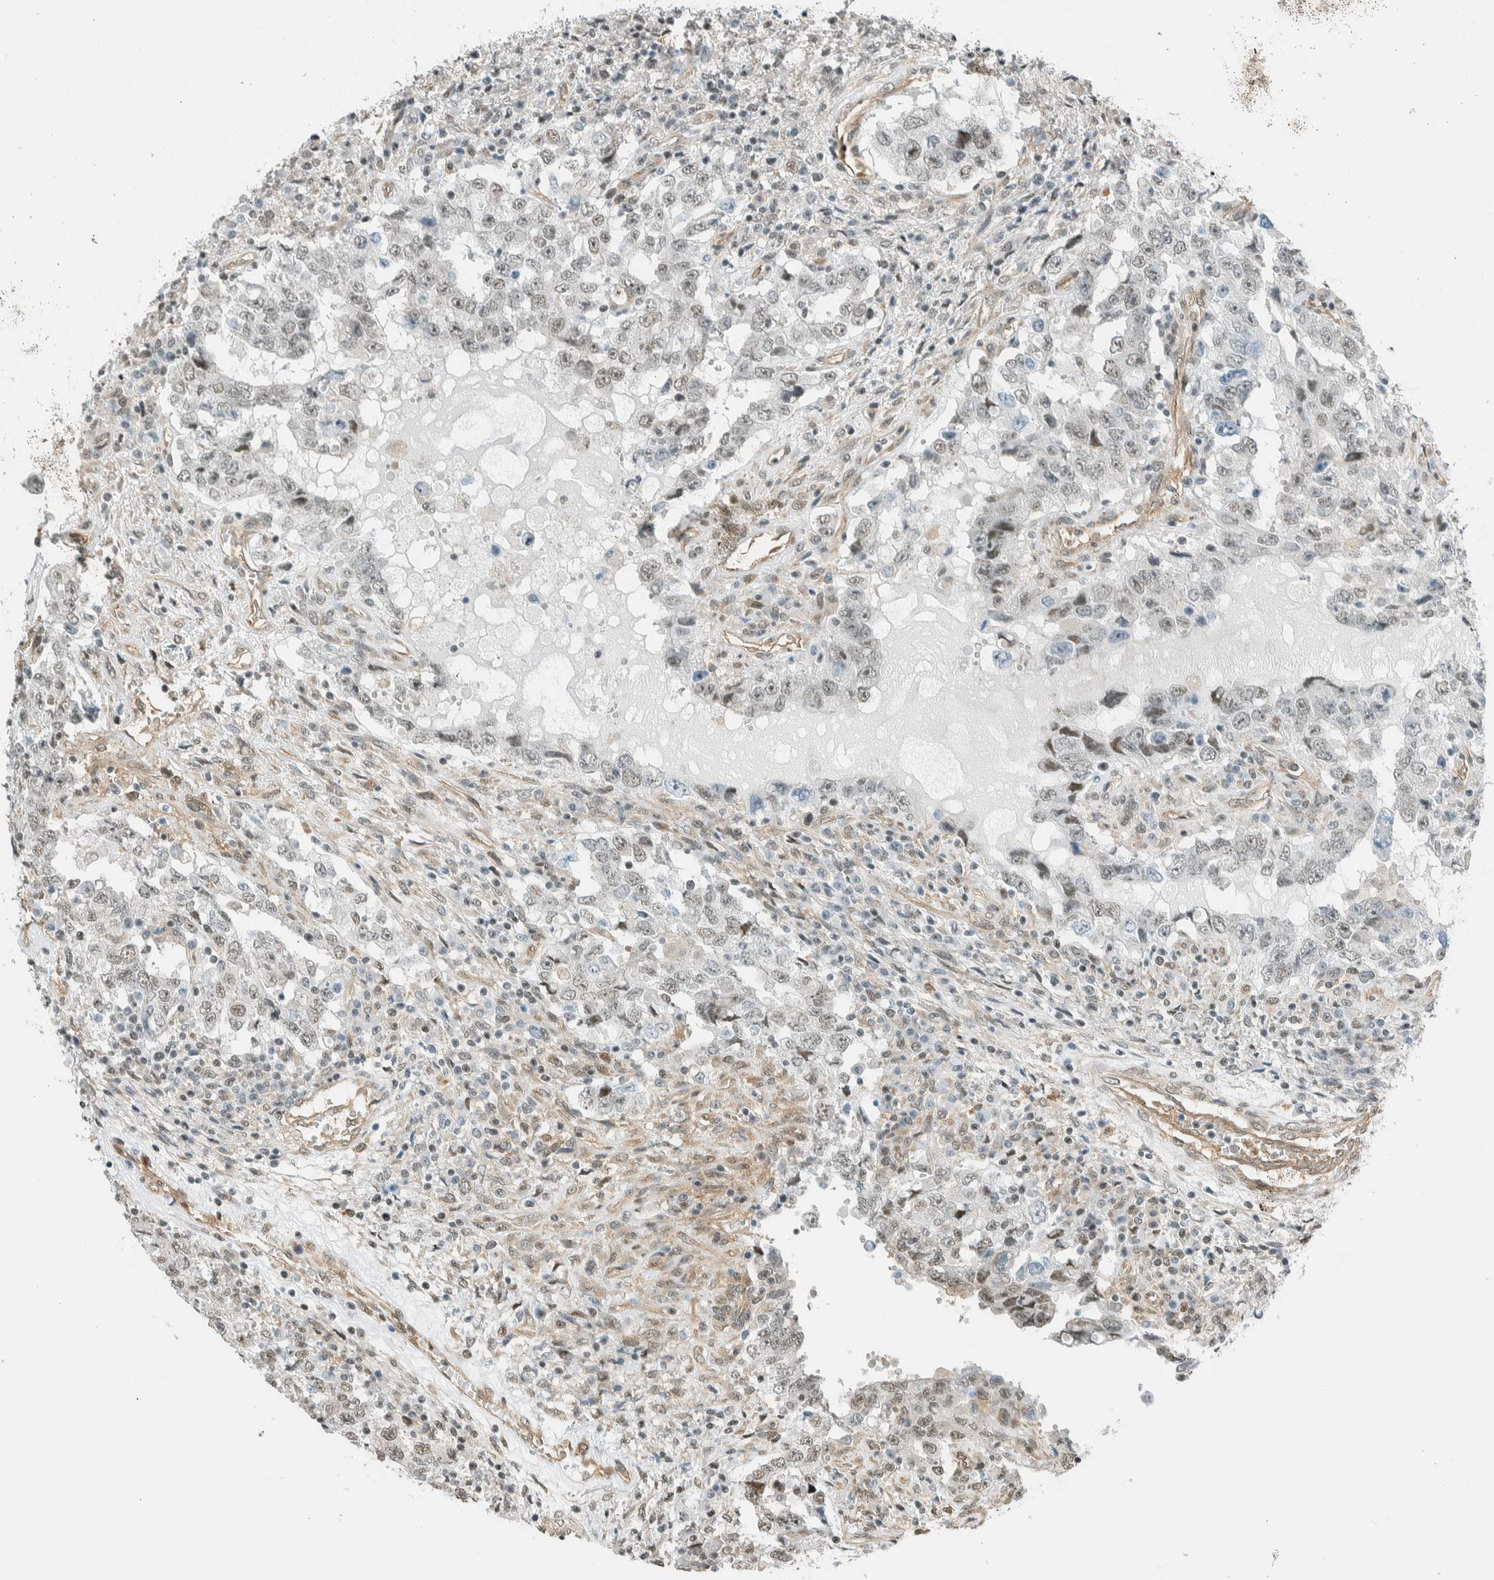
{"staining": {"intensity": "weak", "quantity": "<25%", "location": "nuclear"}, "tissue": "testis cancer", "cell_type": "Tumor cells", "image_type": "cancer", "snomed": [{"axis": "morphology", "description": "Carcinoma, Embryonal, NOS"}, {"axis": "topography", "description": "Testis"}], "caption": "Tumor cells are negative for brown protein staining in embryonal carcinoma (testis).", "gene": "NIBAN2", "patient": {"sex": "male", "age": 26}}